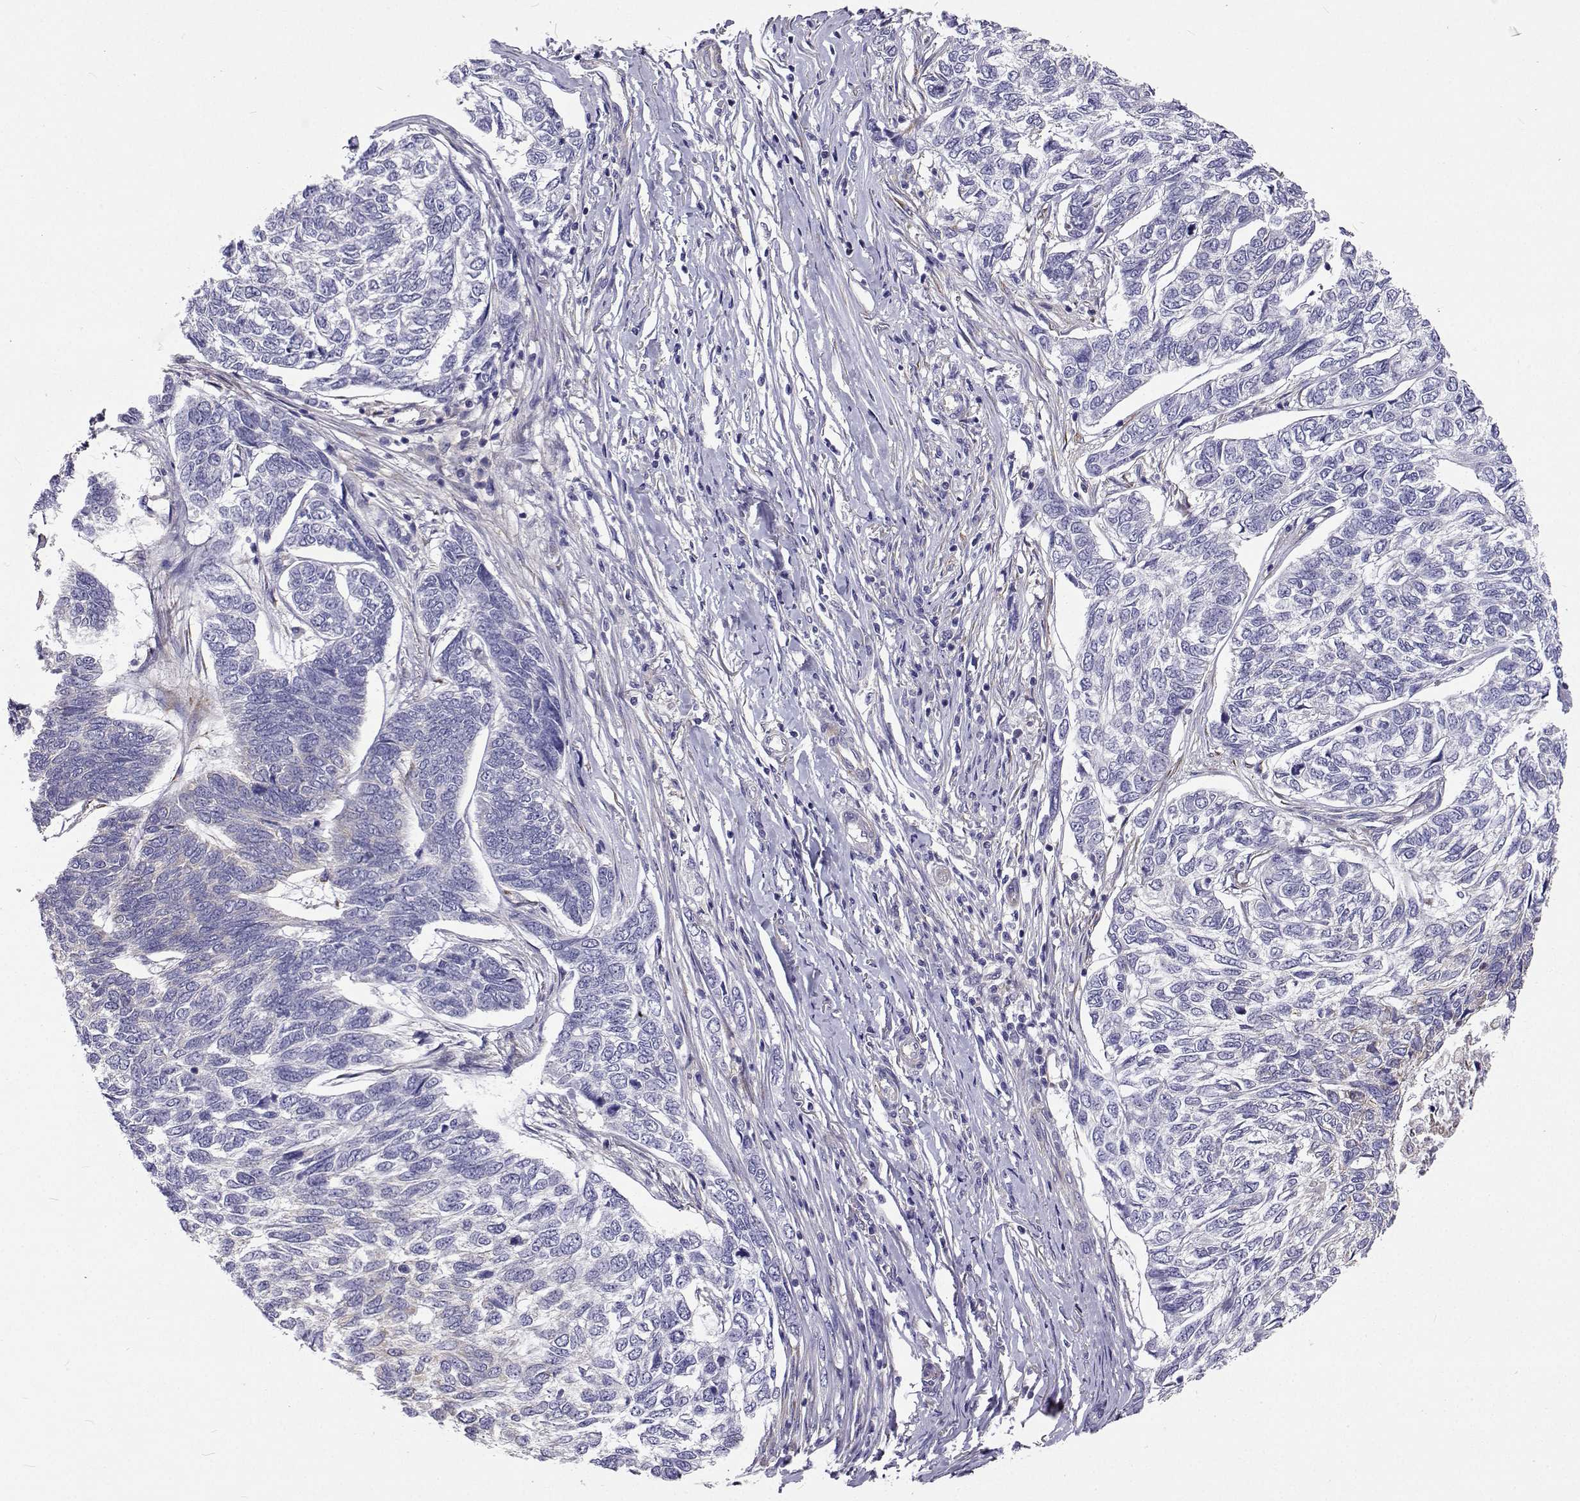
{"staining": {"intensity": "negative", "quantity": "none", "location": "none"}, "tissue": "skin cancer", "cell_type": "Tumor cells", "image_type": "cancer", "snomed": [{"axis": "morphology", "description": "Basal cell carcinoma"}, {"axis": "topography", "description": "Skin"}], "caption": "The image reveals no staining of tumor cells in skin cancer.", "gene": "LHFPL7", "patient": {"sex": "female", "age": 65}}